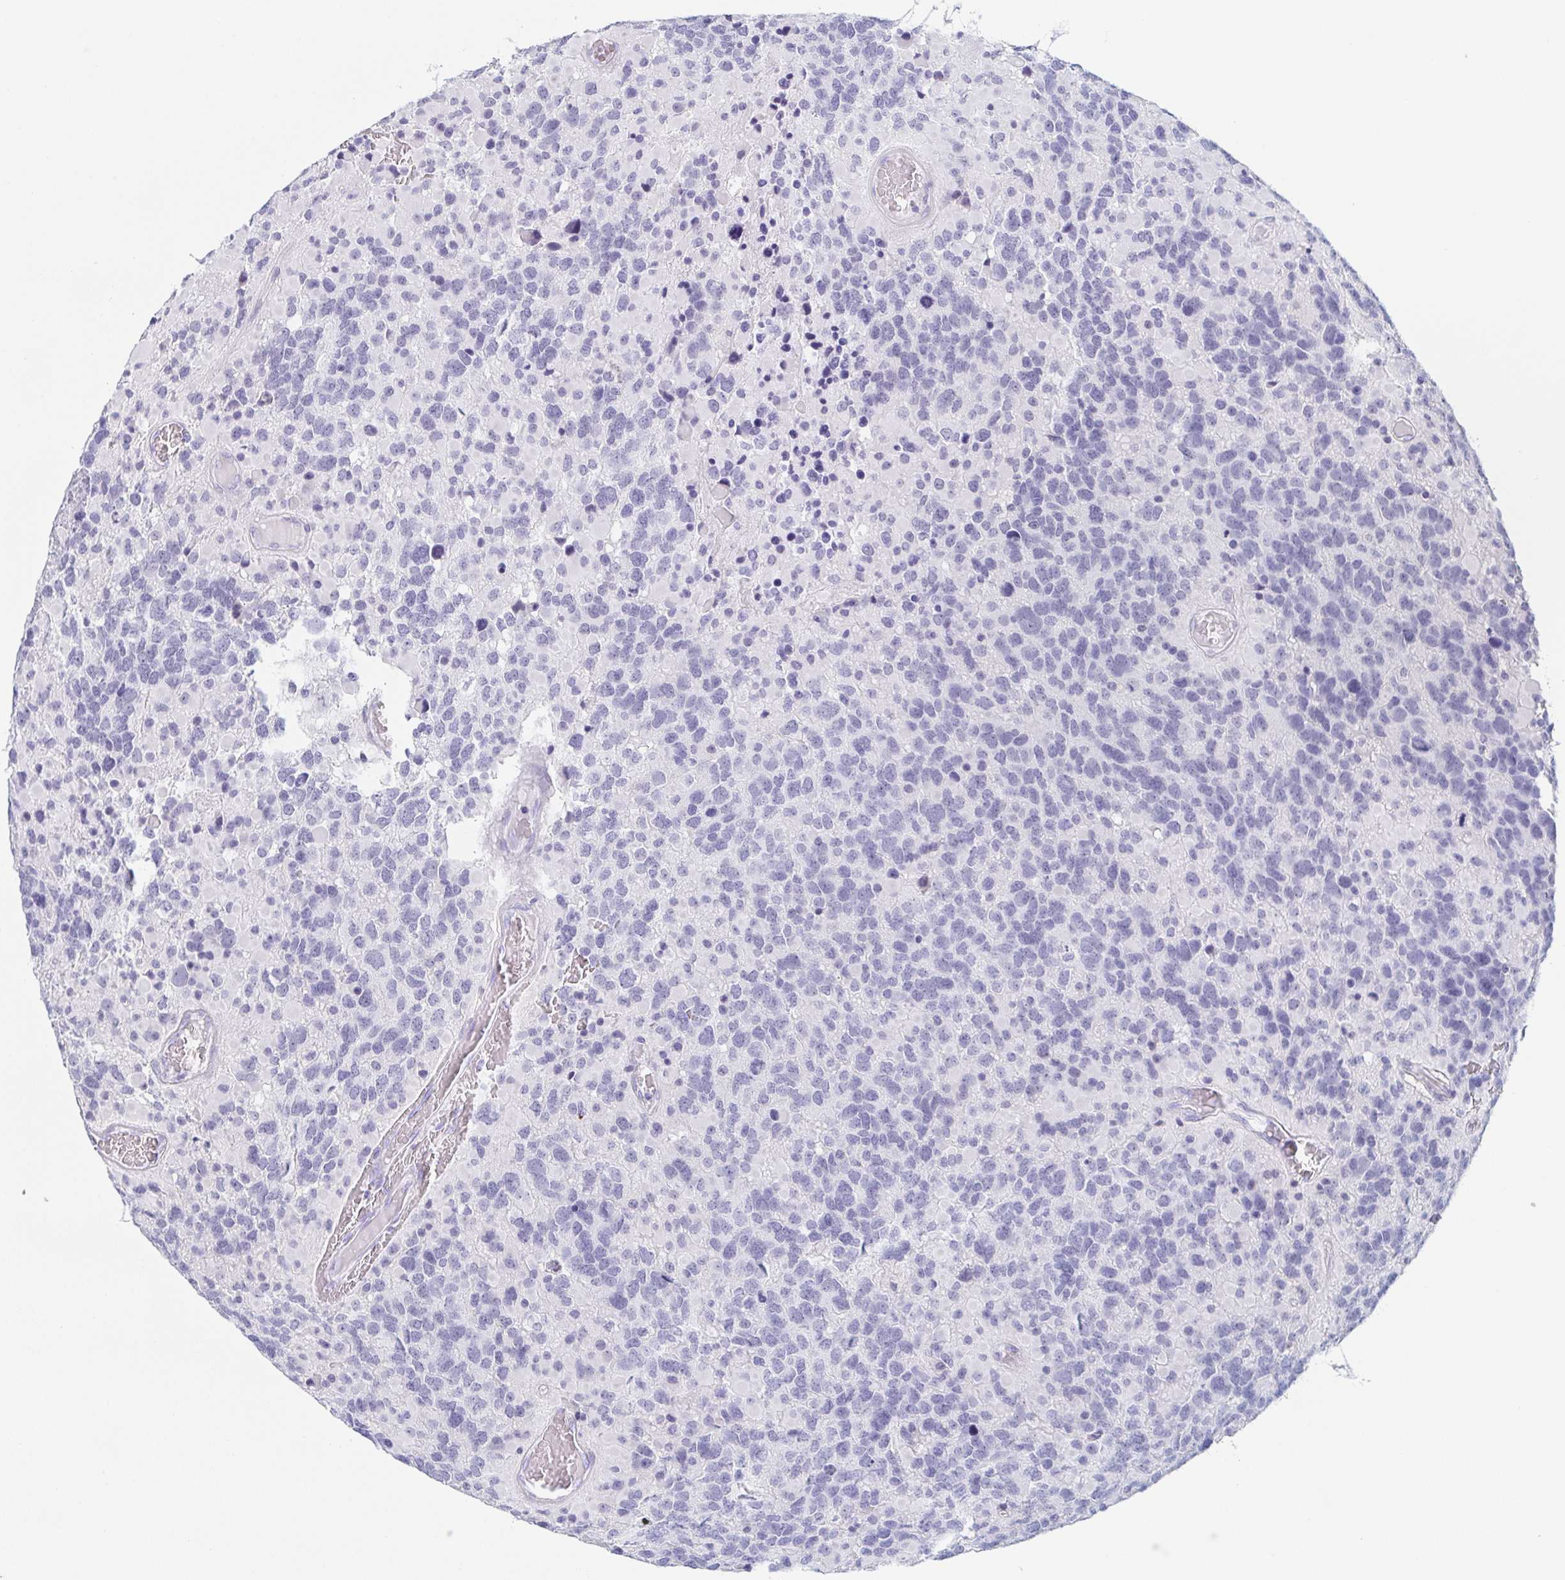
{"staining": {"intensity": "negative", "quantity": "none", "location": "none"}, "tissue": "glioma", "cell_type": "Tumor cells", "image_type": "cancer", "snomed": [{"axis": "morphology", "description": "Glioma, malignant, High grade"}, {"axis": "topography", "description": "Brain"}], "caption": "Tumor cells show no significant expression in glioma.", "gene": "REG4", "patient": {"sex": "female", "age": 40}}